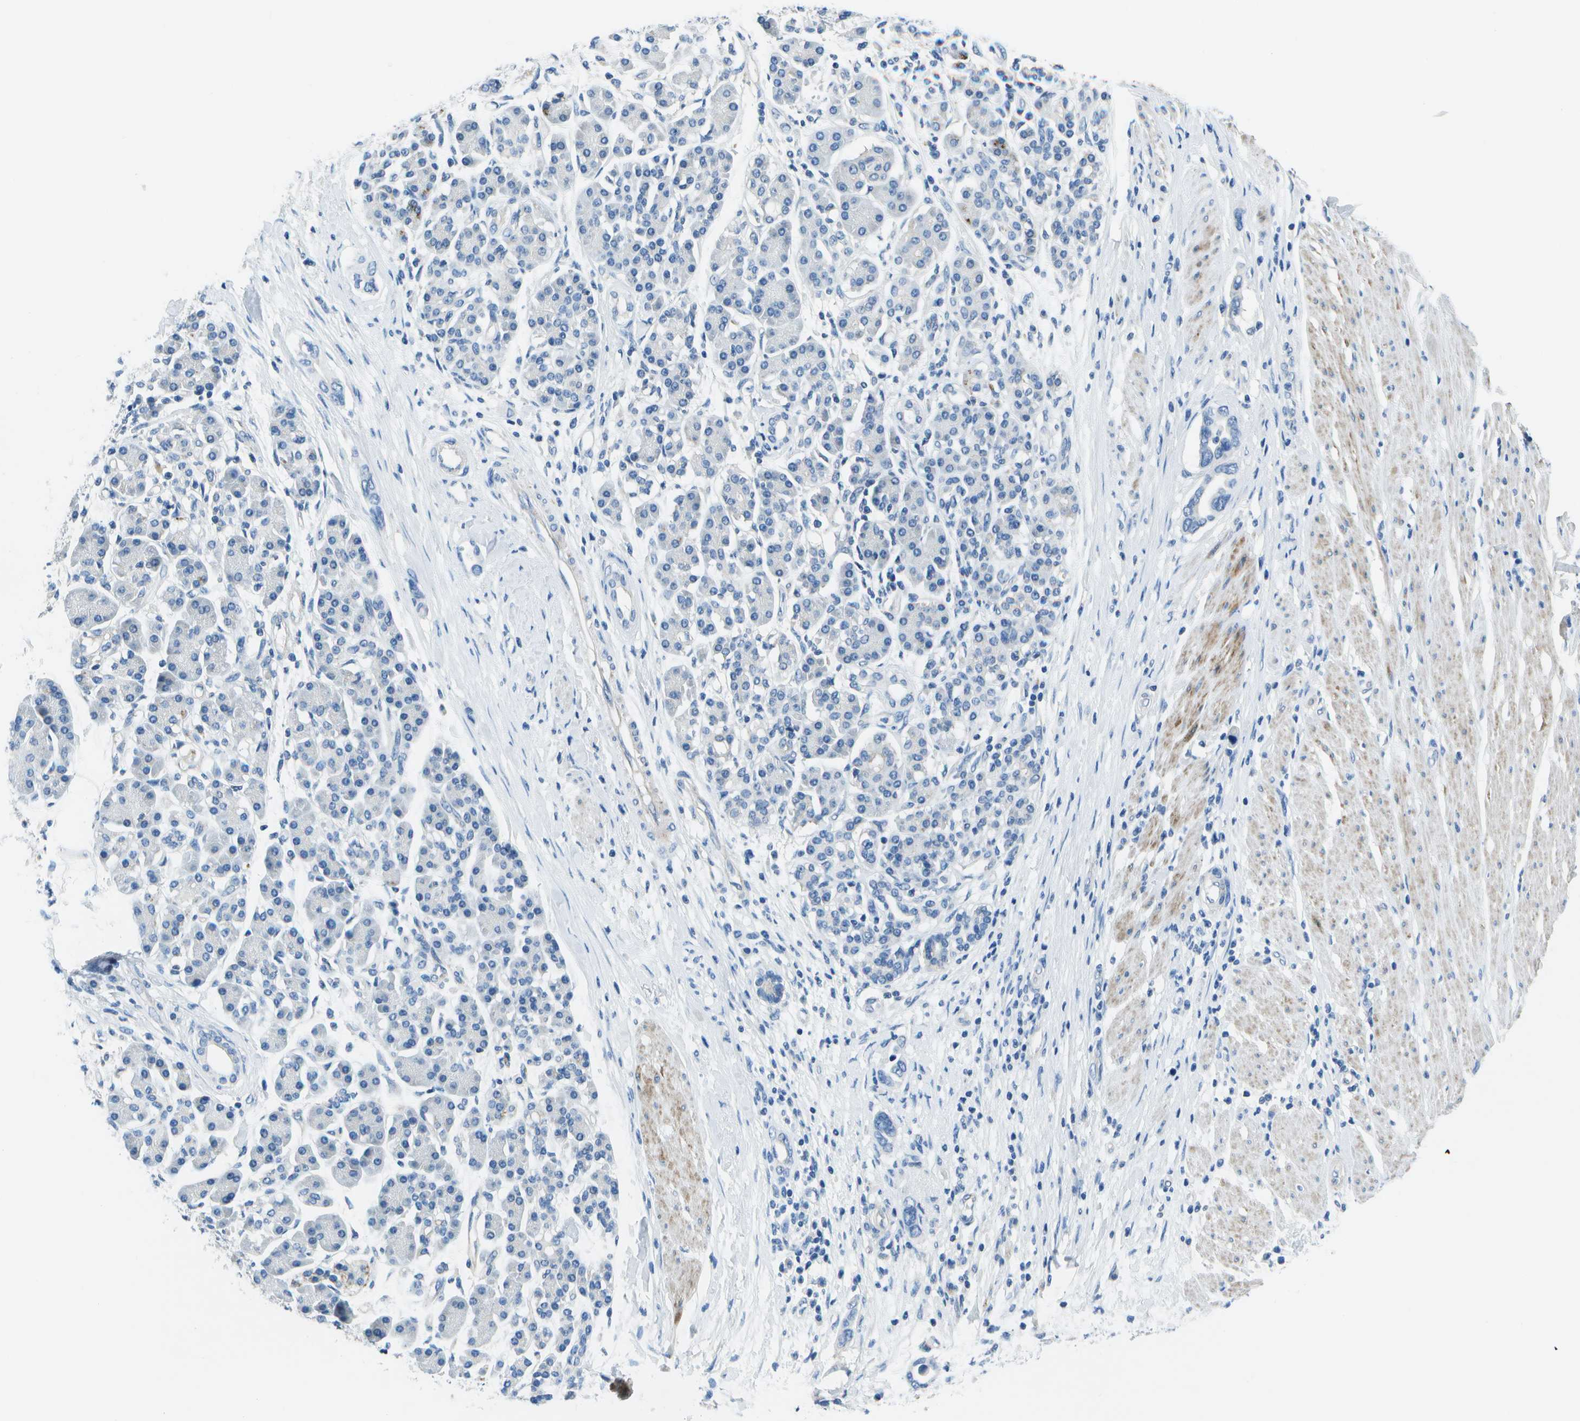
{"staining": {"intensity": "negative", "quantity": "none", "location": "none"}, "tissue": "pancreatic cancer", "cell_type": "Tumor cells", "image_type": "cancer", "snomed": [{"axis": "morphology", "description": "Adenocarcinoma, NOS"}, {"axis": "topography", "description": "Pancreas"}], "caption": "A micrograph of human pancreatic cancer is negative for staining in tumor cells.", "gene": "DCT", "patient": {"sex": "female", "age": 57}}